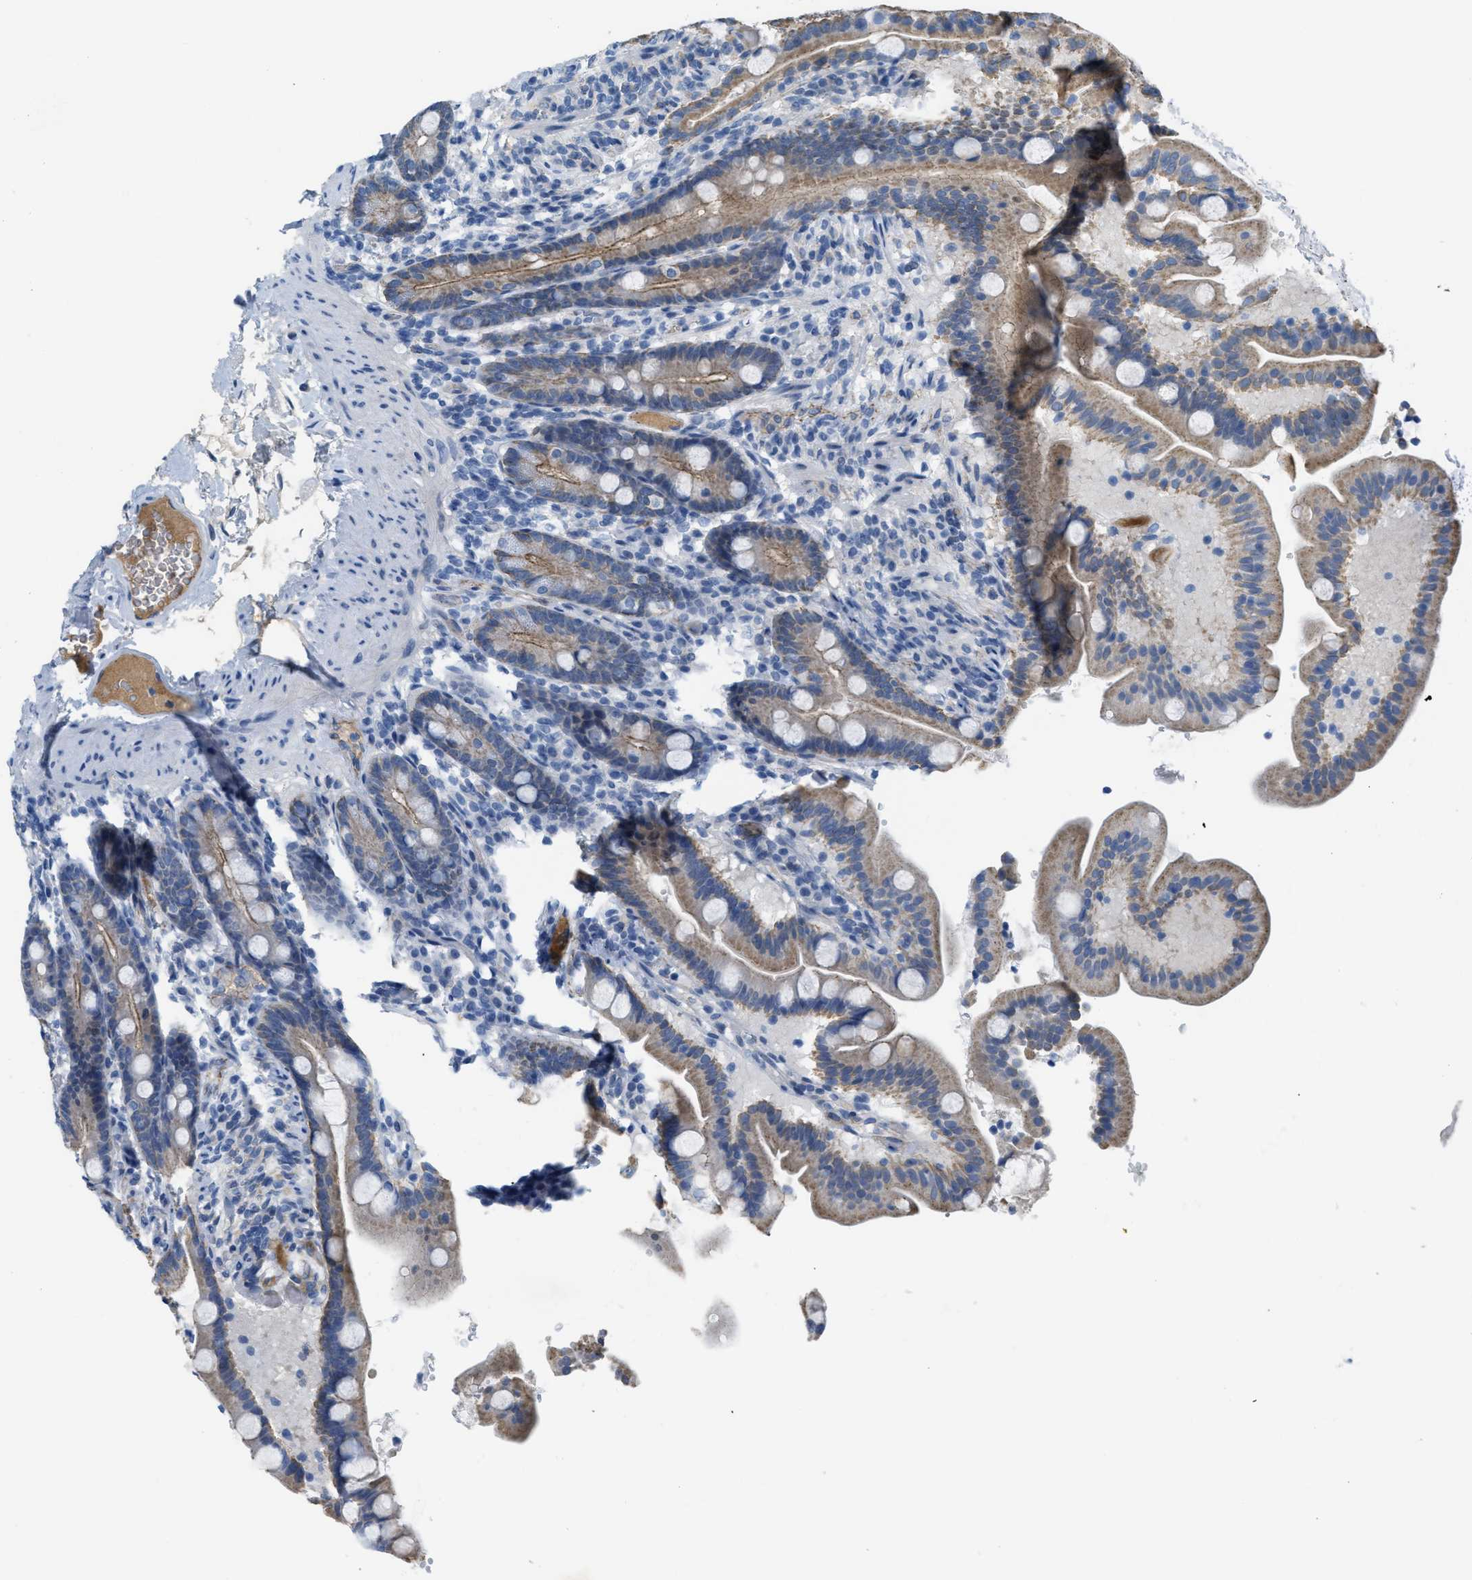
{"staining": {"intensity": "weak", "quantity": ">75%", "location": "cytoplasmic/membranous"}, "tissue": "duodenum", "cell_type": "Glandular cells", "image_type": "normal", "snomed": [{"axis": "morphology", "description": "Normal tissue, NOS"}, {"axis": "topography", "description": "Duodenum"}], "caption": "An IHC photomicrograph of normal tissue is shown. Protein staining in brown shows weak cytoplasmic/membranous positivity in duodenum within glandular cells. (Brightfield microscopy of DAB IHC at high magnification).", "gene": "CRB3", "patient": {"sex": "male", "age": 54}}